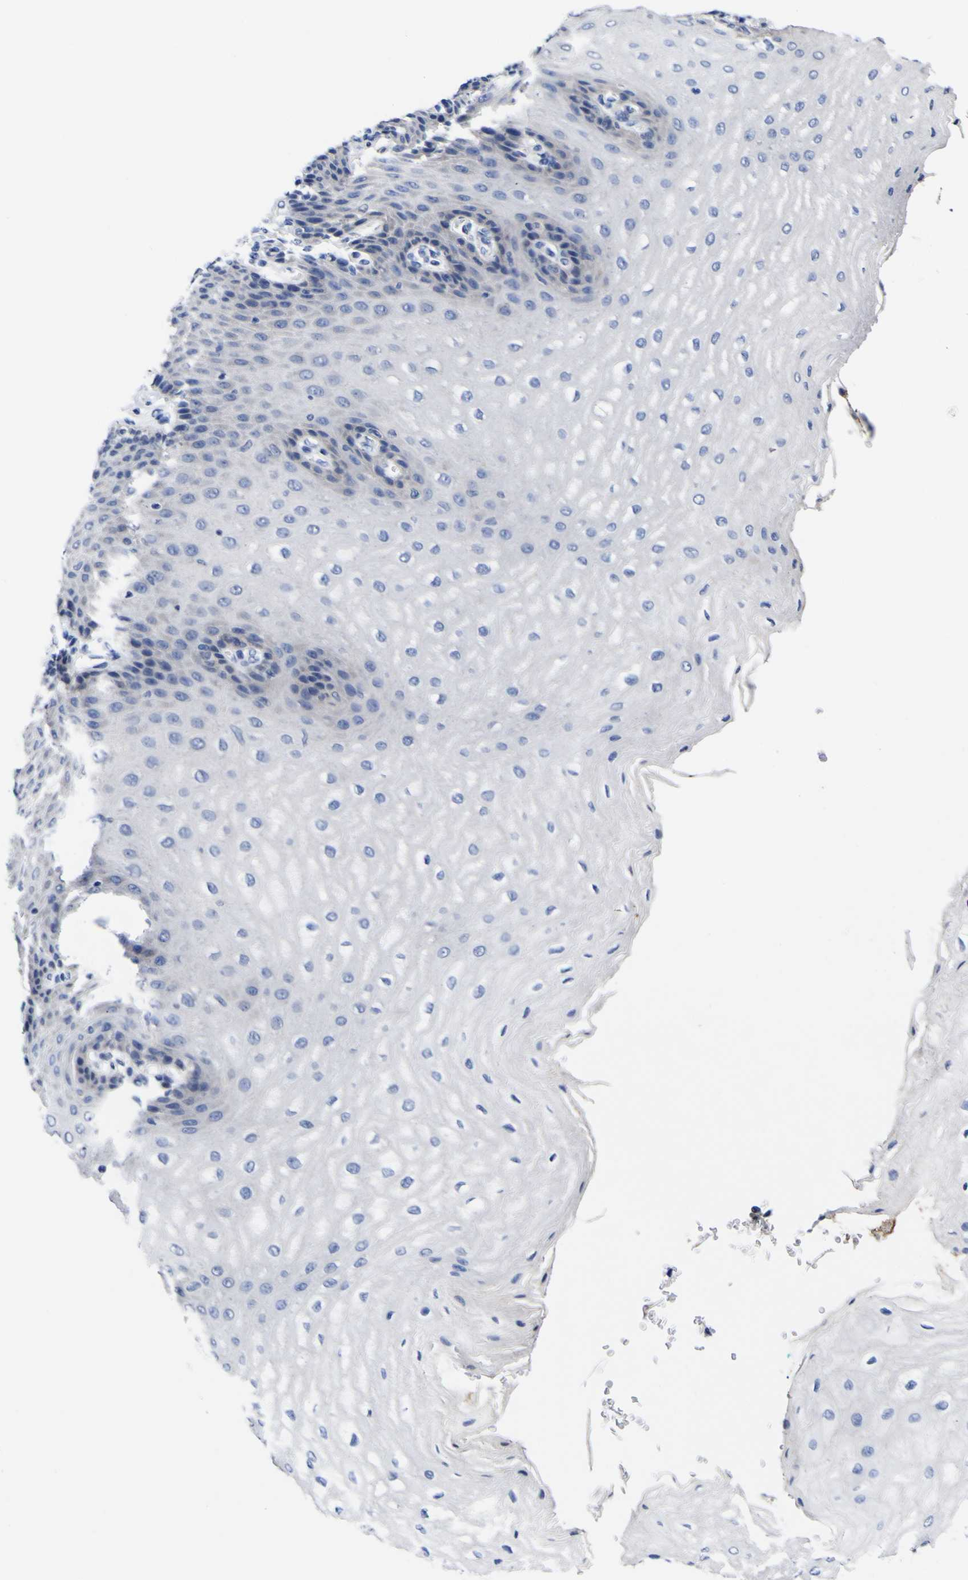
{"staining": {"intensity": "negative", "quantity": "none", "location": "none"}, "tissue": "esophagus", "cell_type": "Squamous epithelial cells", "image_type": "normal", "snomed": [{"axis": "morphology", "description": "Normal tissue, NOS"}, {"axis": "topography", "description": "Esophagus"}], "caption": "Immunohistochemistry (IHC) micrograph of unremarkable esophagus stained for a protein (brown), which exhibits no positivity in squamous epithelial cells.", "gene": "CASP6", "patient": {"sex": "male", "age": 54}}